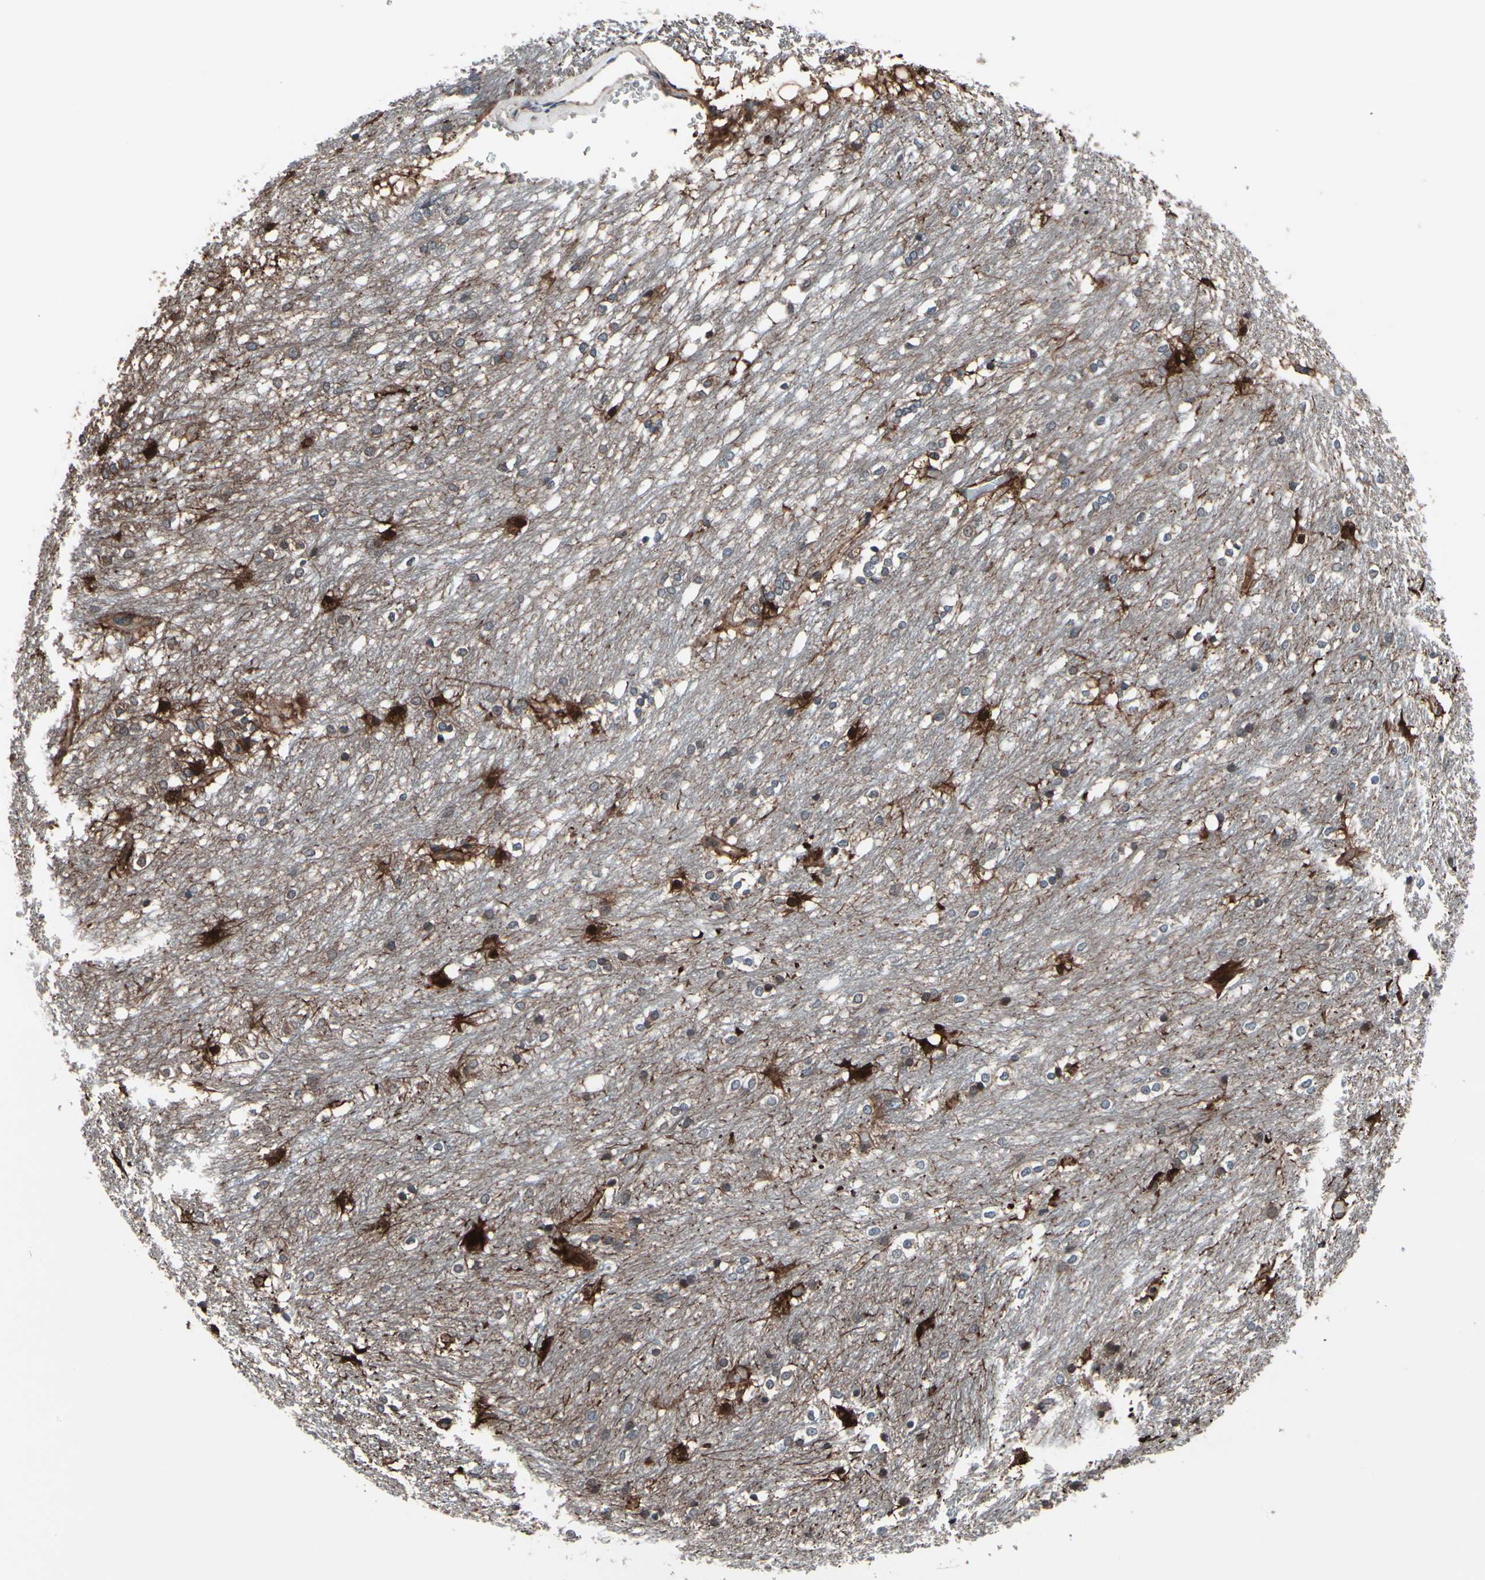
{"staining": {"intensity": "strong", "quantity": "25%-75%", "location": "cytoplasmic/membranous"}, "tissue": "caudate", "cell_type": "Glial cells", "image_type": "normal", "snomed": [{"axis": "morphology", "description": "Normal tissue, NOS"}, {"axis": "topography", "description": "Lateral ventricle wall"}], "caption": "Strong cytoplasmic/membranous protein expression is appreciated in approximately 25%-75% of glial cells in caudate.", "gene": "PRDX6", "patient": {"sex": "female", "age": 19}}